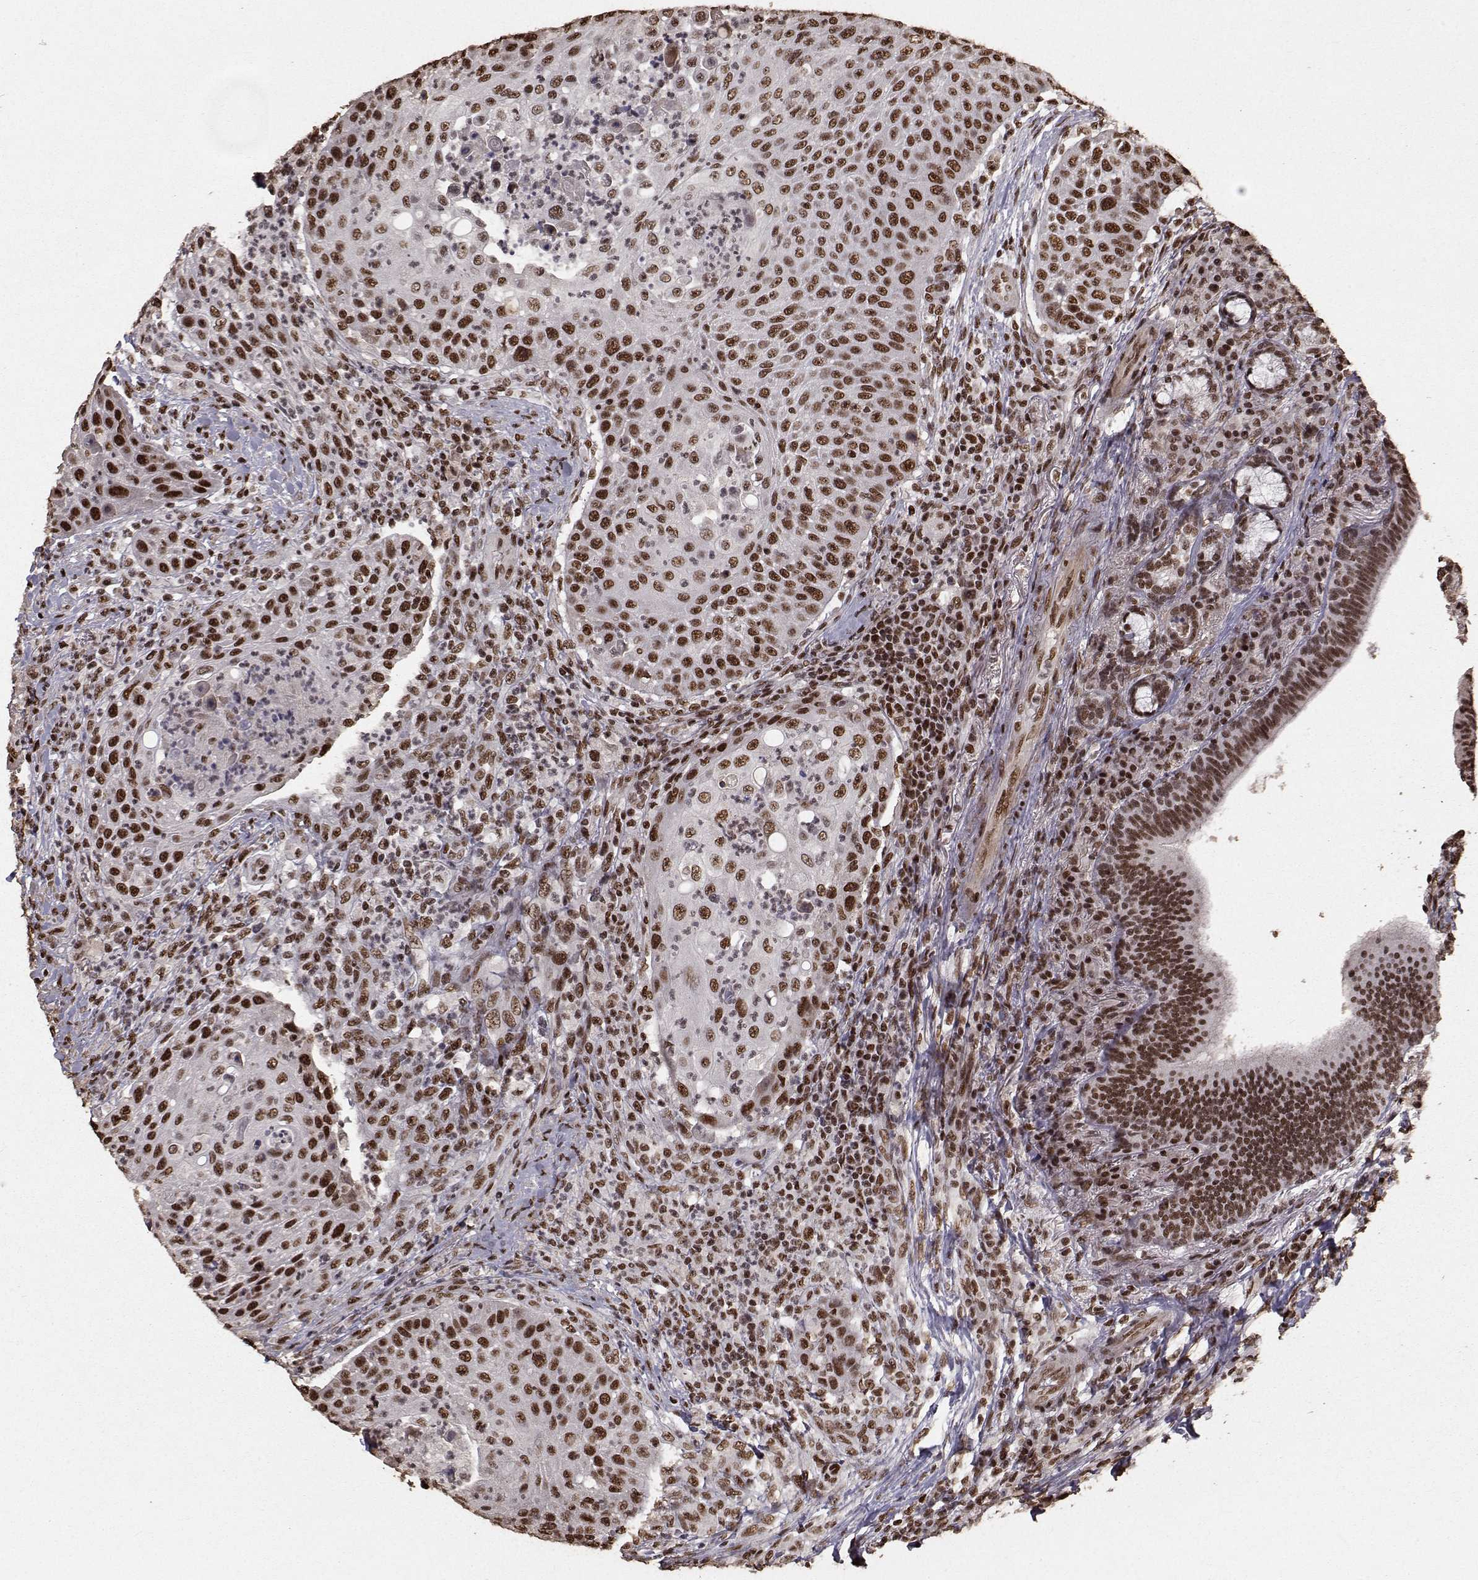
{"staining": {"intensity": "strong", "quantity": ">75%", "location": "nuclear"}, "tissue": "head and neck cancer", "cell_type": "Tumor cells", "image_type": "cancer", "snomed": [{"axis": "morphology", "description": "Squamous cell carcinoma, NOS"}, {"axis": "topography", "description": "Head-Neck"}], "caption": "Protein staining of squamous cell carcinoma (head and neck) tissue demonstrates strong nuclear expression in about >75% of tumor cells.", "gene": "SF1", "patient": {"sex": "male", "age": 69}}